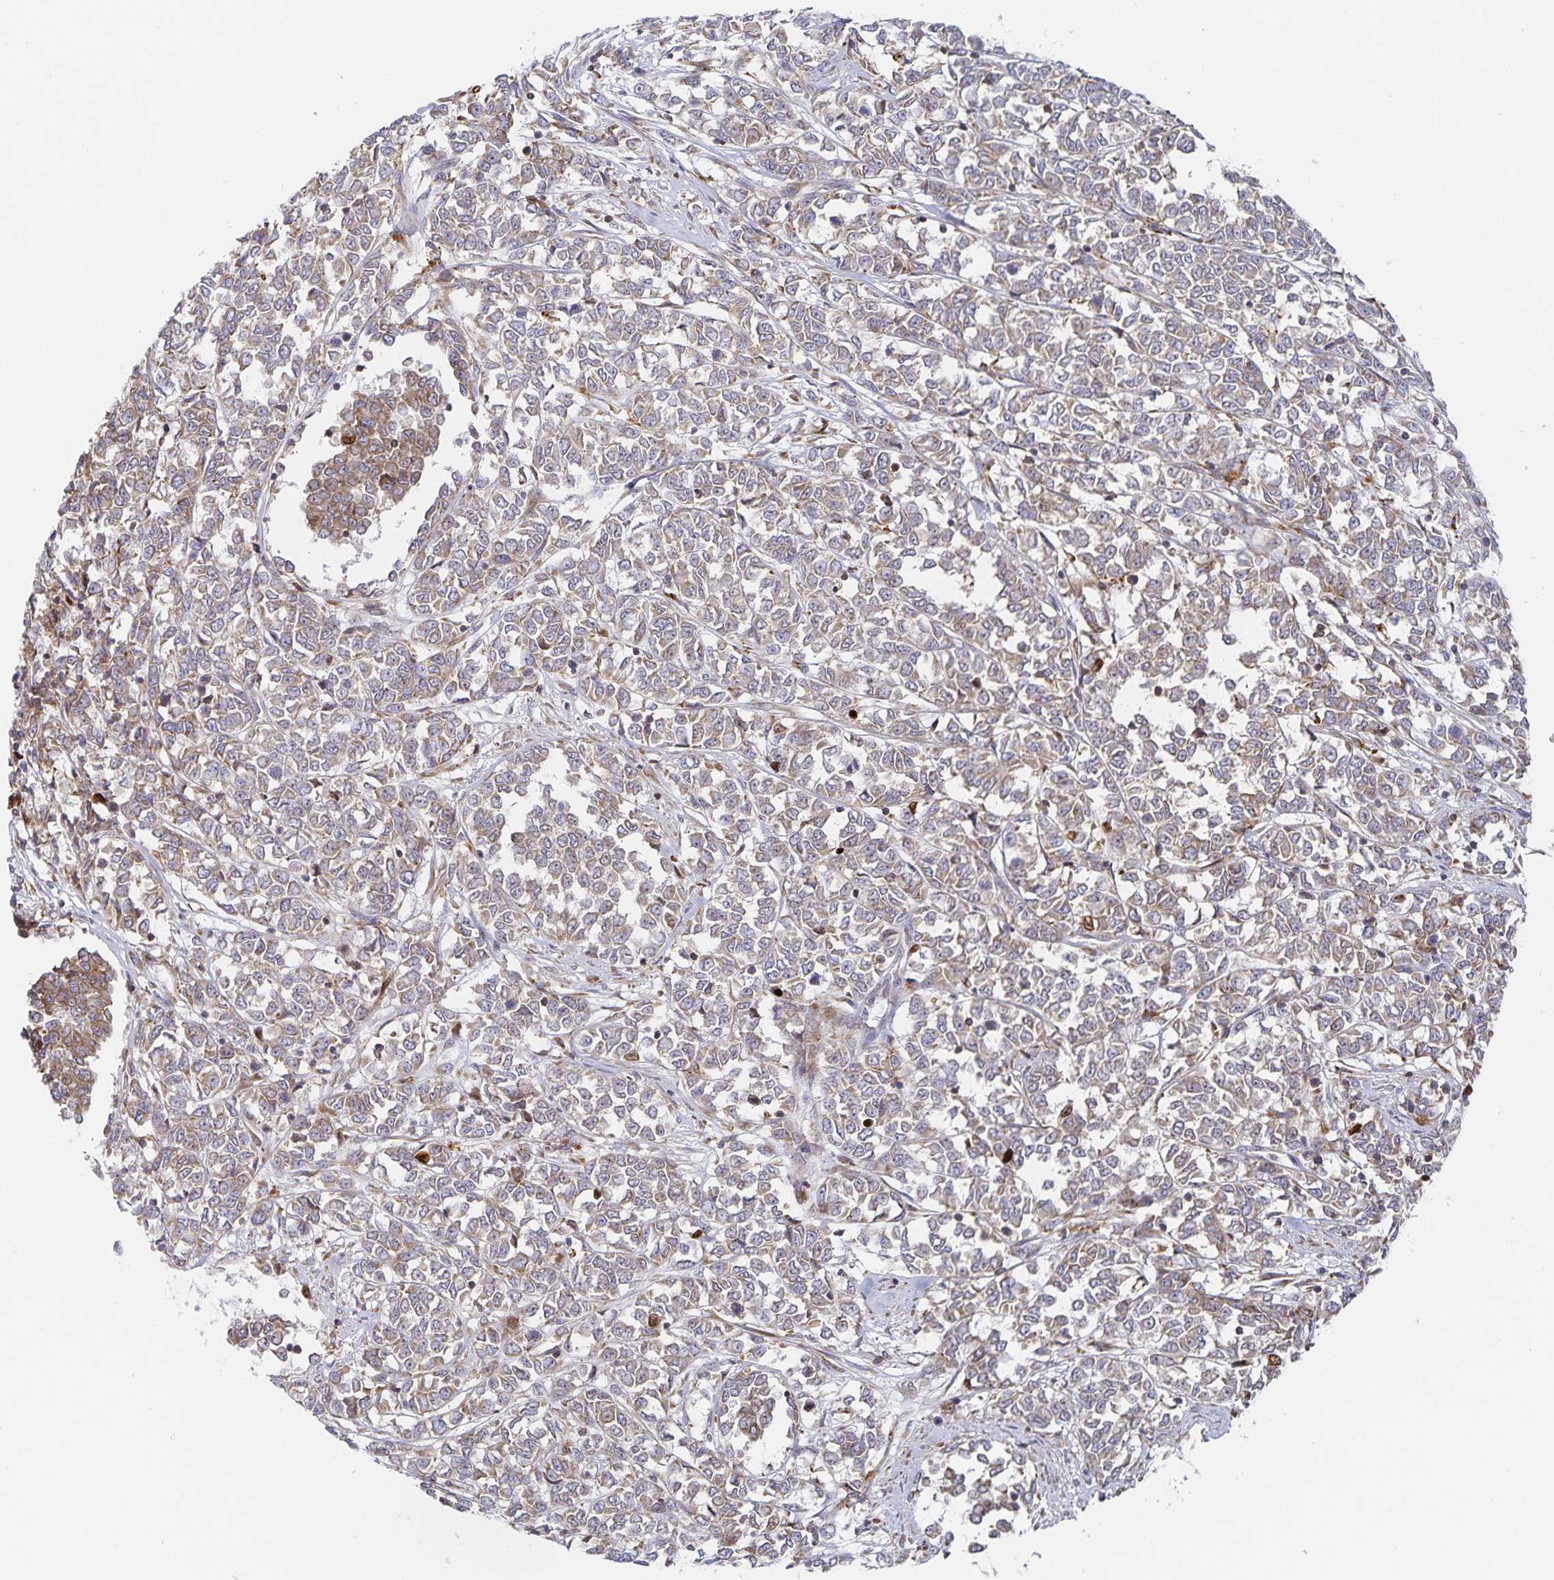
{"staining": {"intensity": "strong", "quantity": "<25%", "location": "cytoplasmic/membranous,nuclear"}, "tissue": "melanoma", "cell_type": "Tumor cells", "image_type": "cancer", "snomed": [{"axis": "morphology", "description": "Malignant melanoma, NOS"}, {"axis": "topography", "description": "Skin"}], "caption": "Malignant melanoma was stained to show a protein in brown. There is medium levels of strong cytoplasmic/membranous and nuclear positivity in about <25% of tumor cells.", "gene": "NOMO1", "patient": {"sex": "female", "age": 72}}